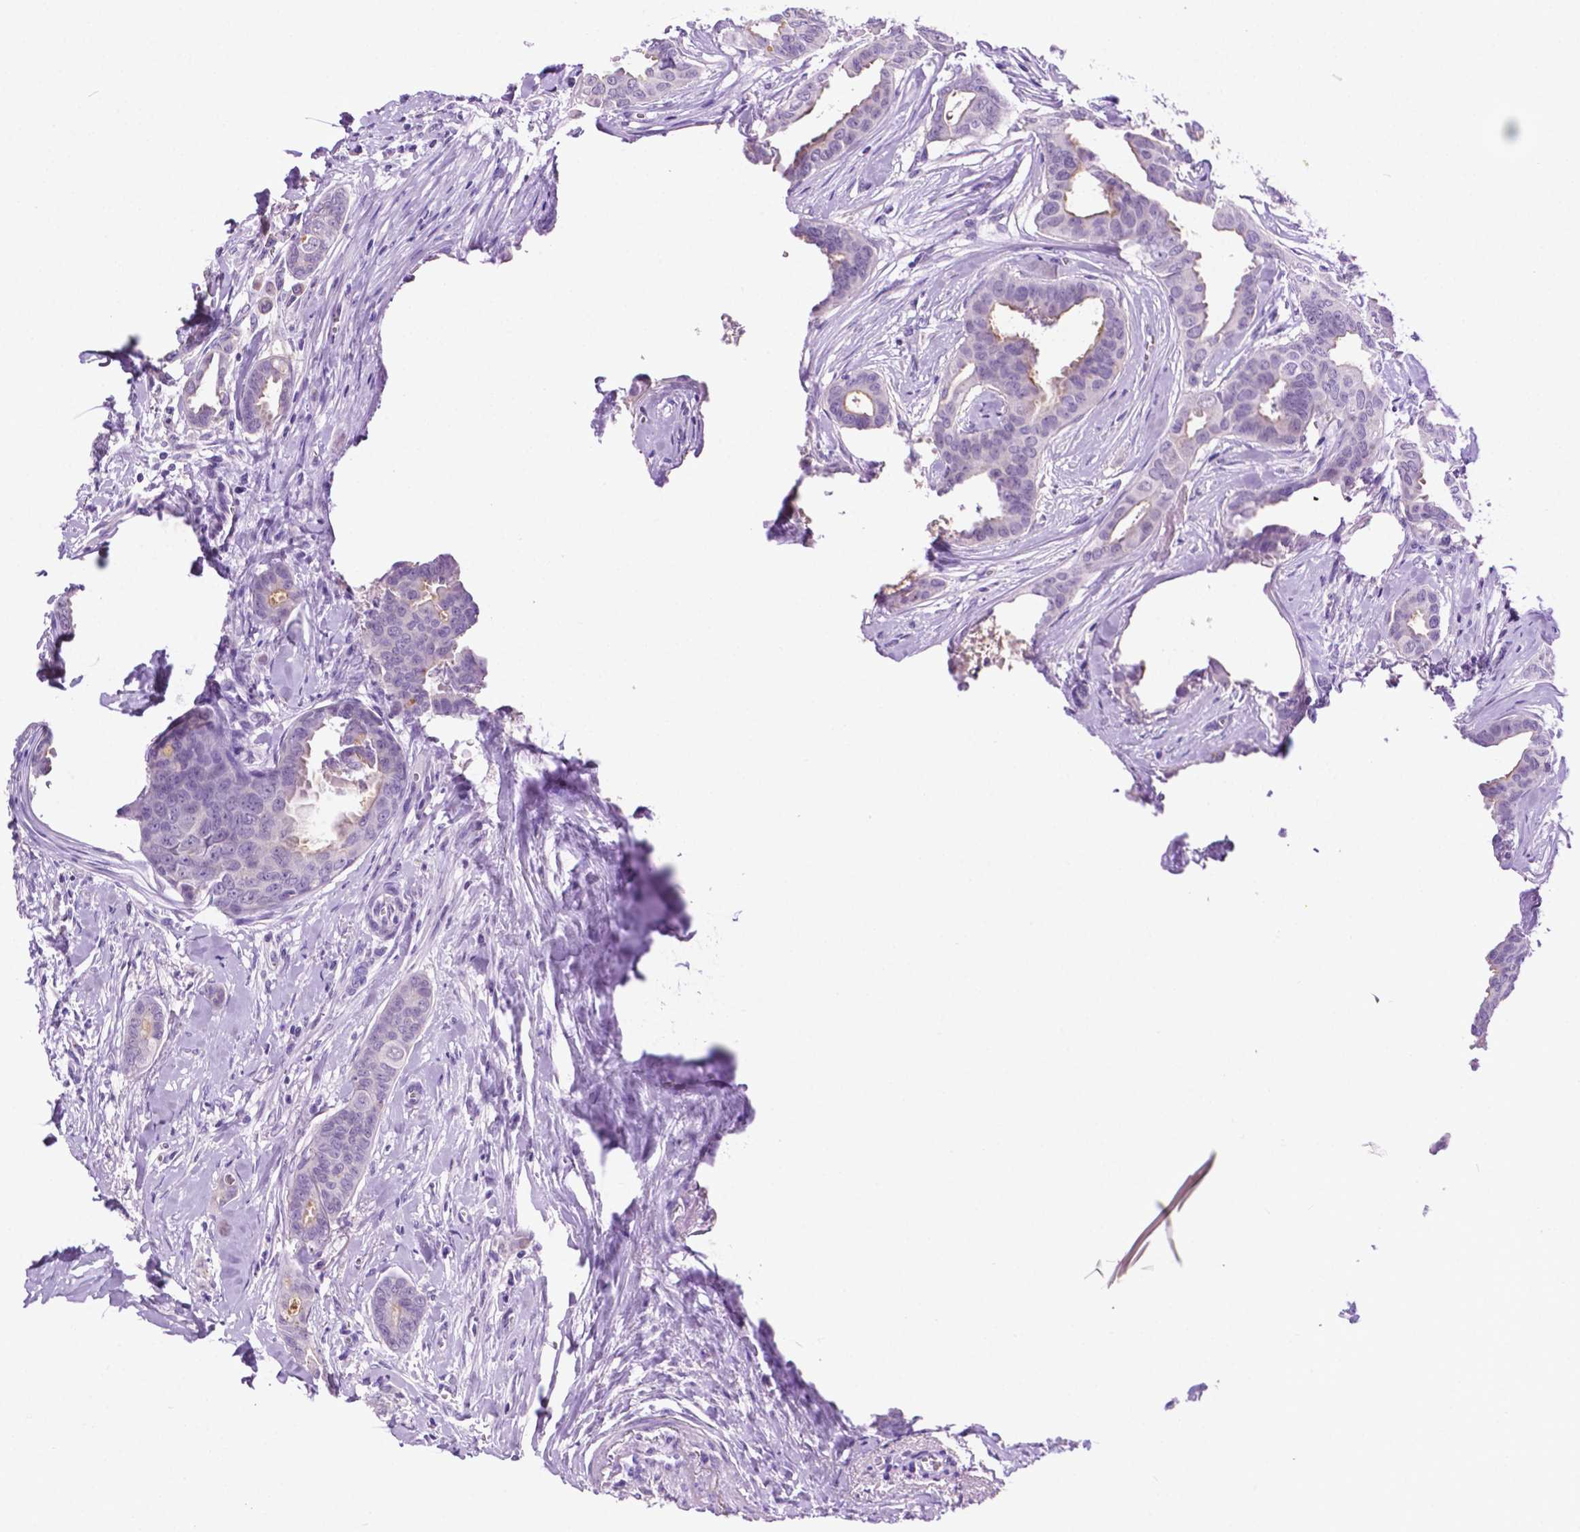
{"staining": {"intensity": "negative", "quantity": "none", "location": "none"}, "tissue": "breast cancer", "cell_type": "Tumor cells", "image_type": "cancer", "snomed": [{"axis": "morphology", "description": "Duct carcinoma"}, {"axis": "topography", "description": "Breast"}], "caption": "Tumor cells show no significant protein expression in breast cancer (intraductal carcinoma). (DAB immunohistochemistry, high magnification).", "gene": "MMP27", "patient": {"sex": "female", "age": 45}}